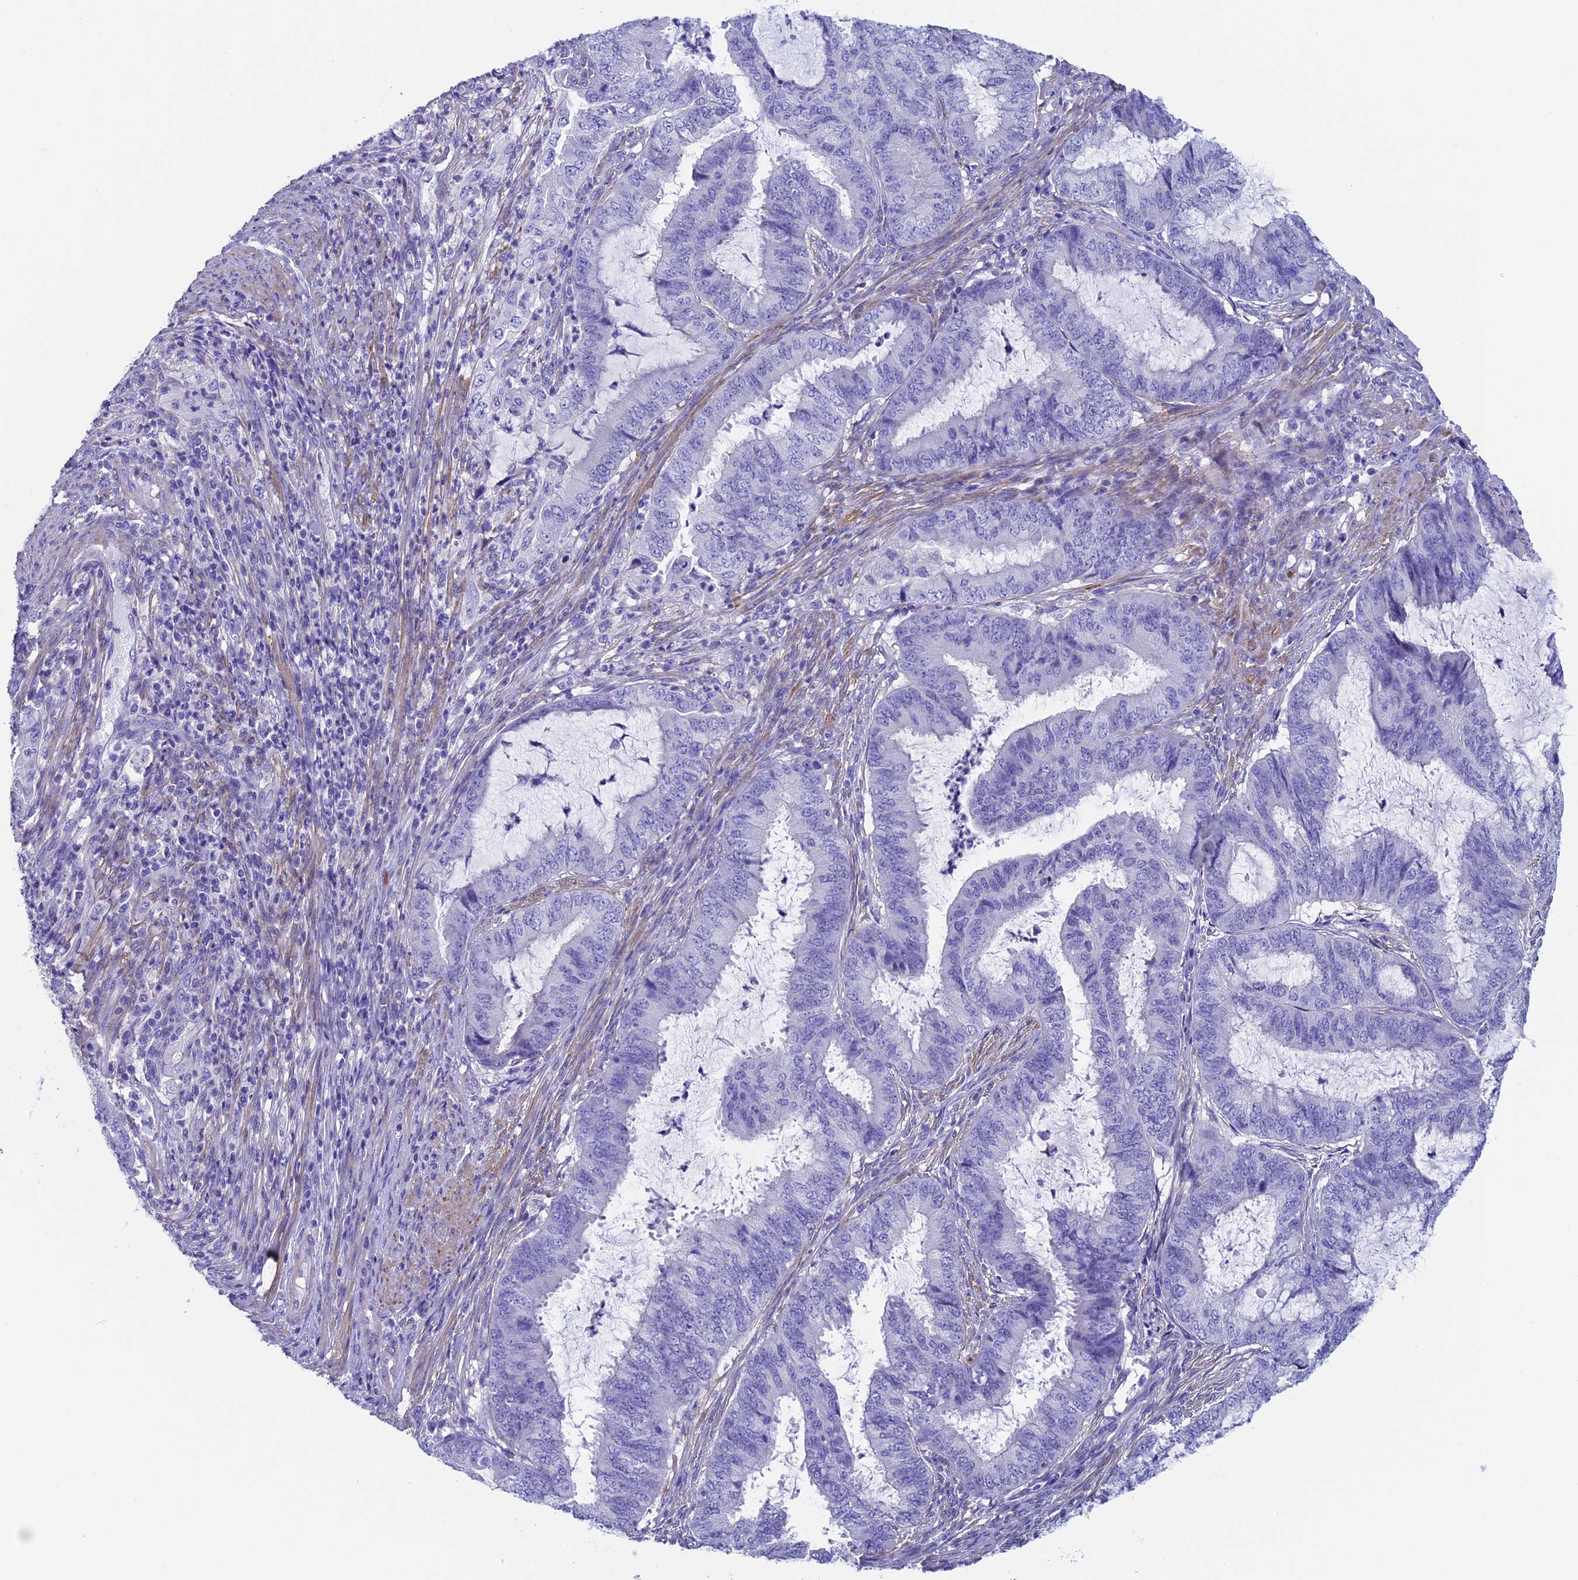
{"staining": {"intensity": "negative", "quantity": "none", "location": "none"}, "tissue": "endometrial cancer", "cell_type": "Tumor cells", "image_type": "cancer", "snomed": [{"axis": "morphology", "description": "Adenocarcinoma, NOS"}, {"axis": "topography", "description": "Endometrium"}], "caption": "This is an immunohistochemistry (IHC) histopathology image of adenocarcinoma (endometrial). There is no expression in tumor cells.", "gene": "ADH7", "patient": {"sex": "female", "age": 51}}